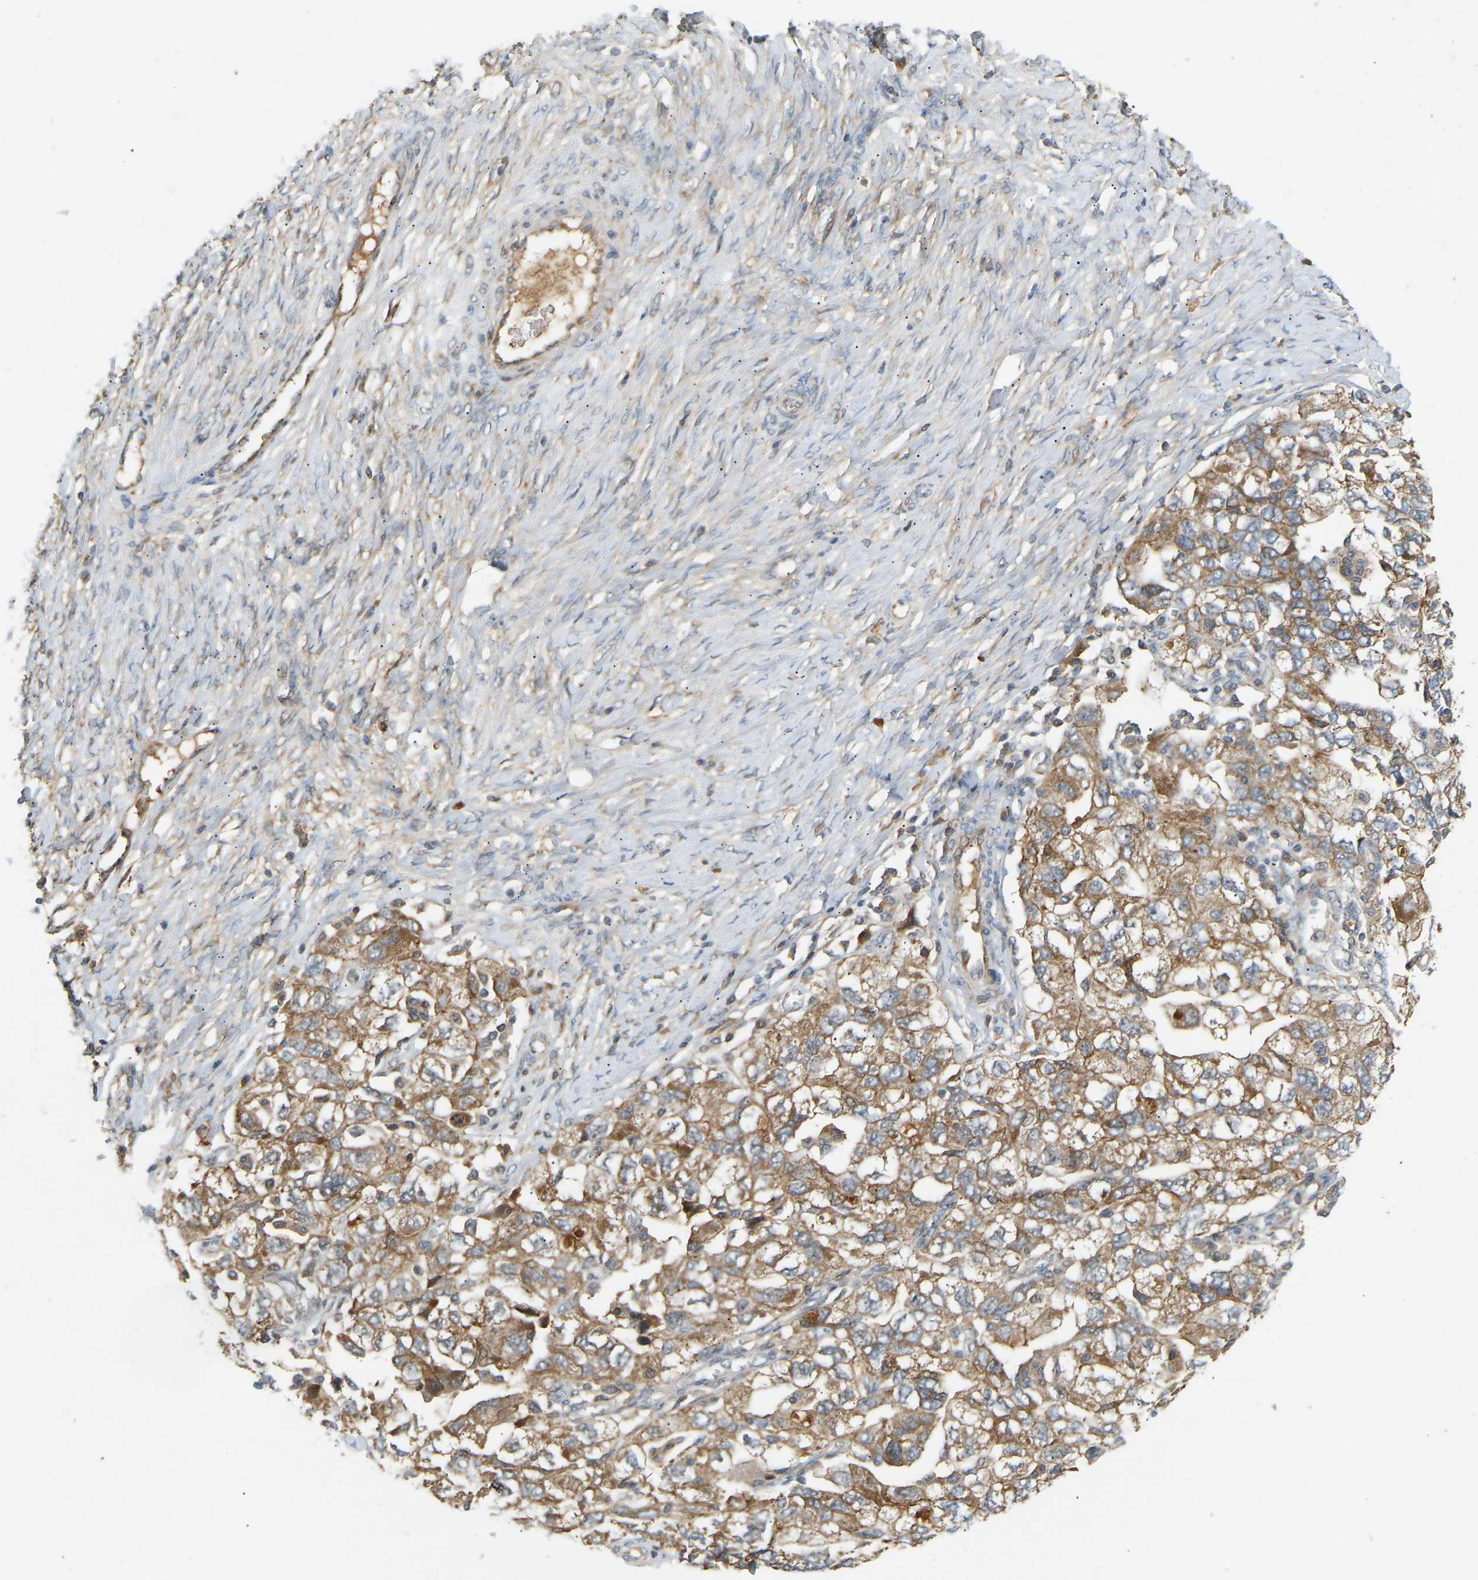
{"staining": {"intensity": "moderate", "quantity": ">75%", "location": "cytoplasmic/membranous"}, "tissue": "ovarian cancer", "cell_type": "Tumor cells", "image_type": "cancer", "snomed": [{"axis": "morphology", "description": "Carcinoma, NOS"}, {"axis": "morphology", "description": "Cystadenocarcinoma, serous, NOS"}, {"axis": "topography", "description": "Ovary"}], "caption": "An image of ovarian carcinoma stained for a protein shows moderate cytoplasmic/membranous brown staining in tumor cells.", "gene": "PTCD1", "patient": {"sex": "female", "age": 69}}